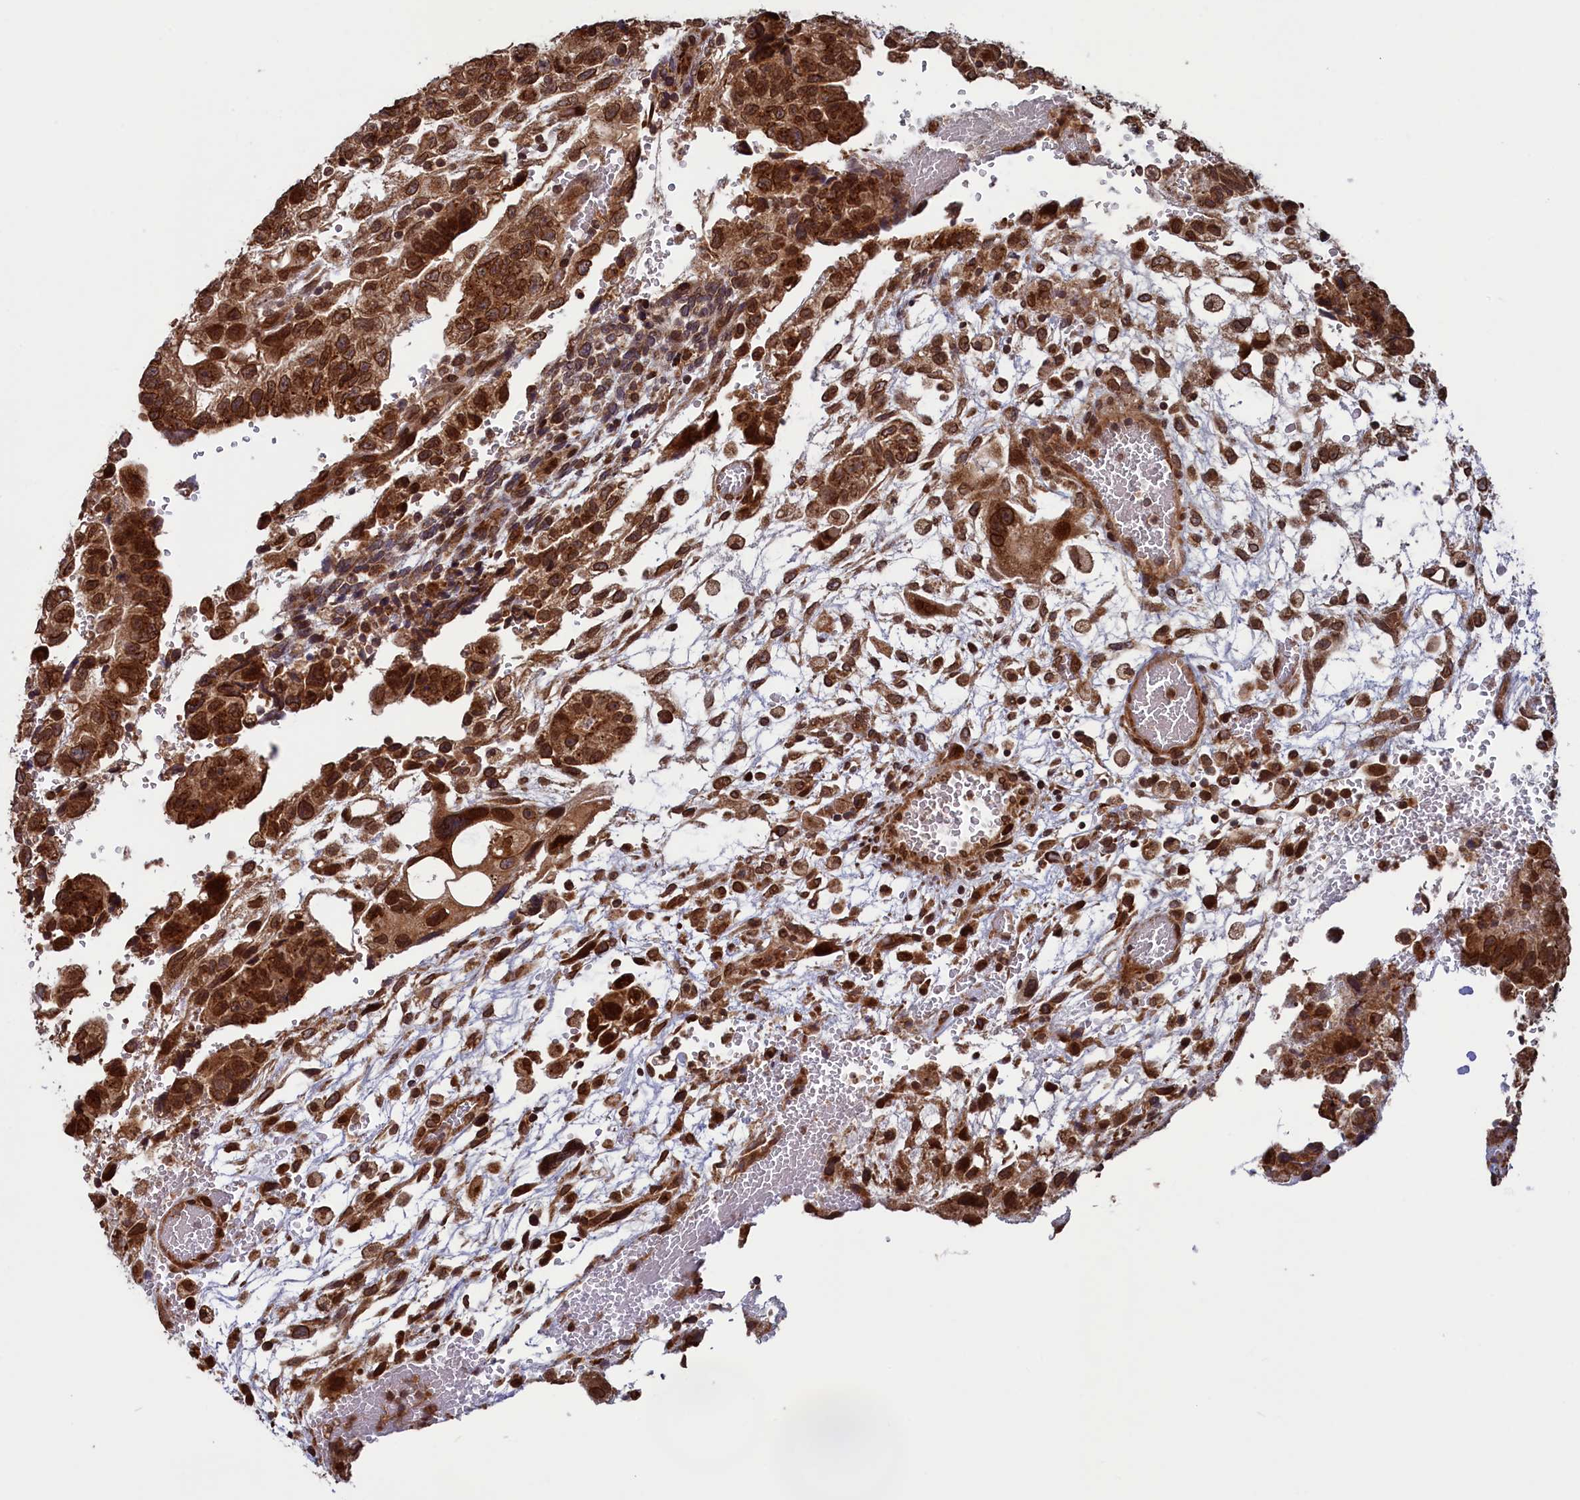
{"staining": {"intensity": "strong", "quantity": ">75%", "location": "cytoplasmic/membranous,nuclear"}, "tissue": "testis cancer", "cell_type": "Tumor cells", "image_type": "cancer", "snomed": [{"axis": "morphology", "description": "Carcinoma, Embryonal, NOS"}, {"axis": "topography", "description": "Testis"}], "caption": "Embryonal carcinoma (testis) stained for a protein (brown) demonstrates strong cytoplasmic/membranous and nuclear positive staining in about >75% of tumor cells.", "gene": "NAE1", "patient": {"sex": "male", "age": 36}}